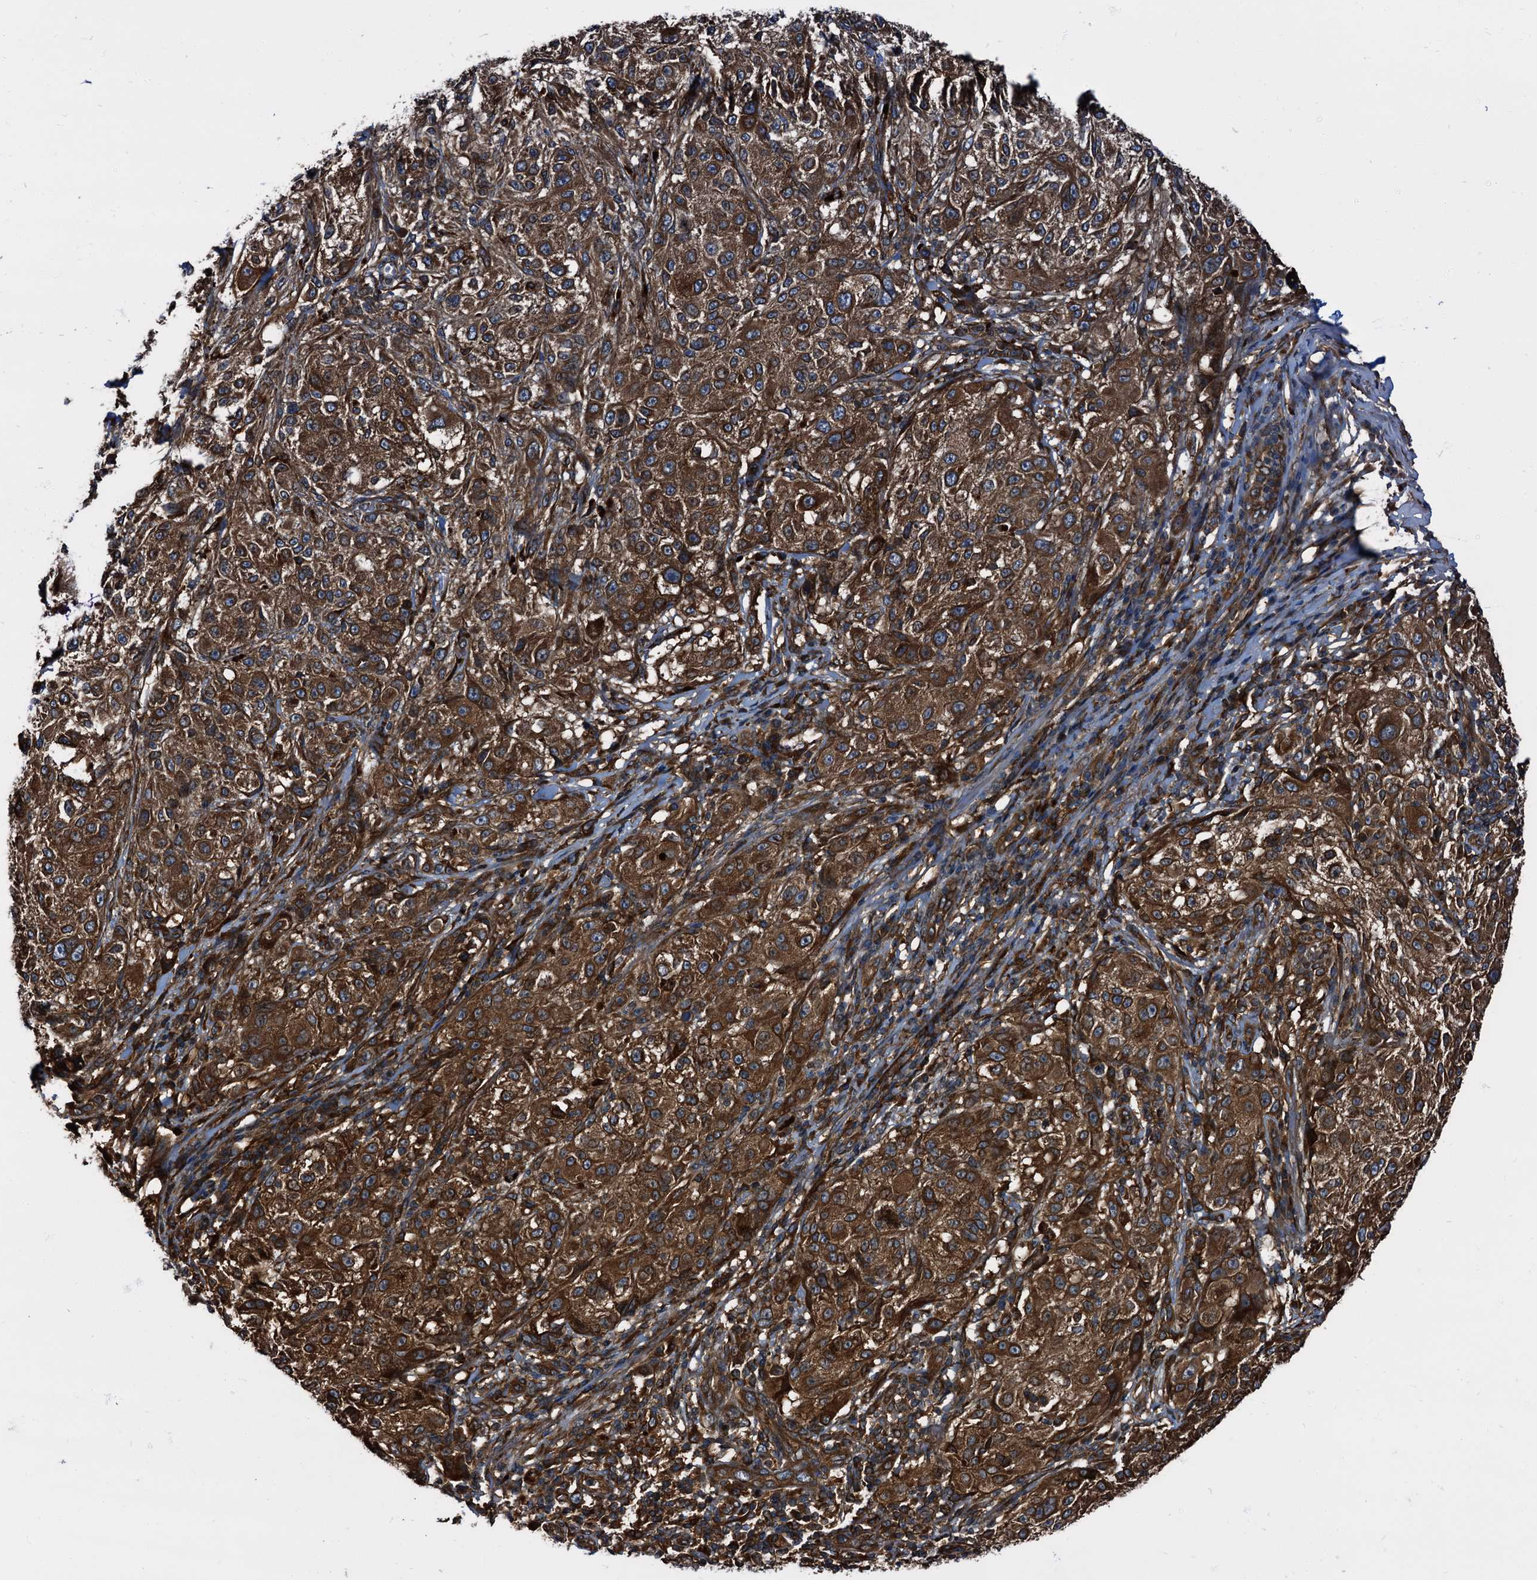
{"staining": {"intensity": "strong", "quantity": ">75%", "location": "cytoplasmic/membranous"}, "tissue": "melanoma", "cell_type": "Tumor cells", "image_type": "cancer", "snomed": [{"axis": "morphology", "description": "Necrosis, NOS"}, {"axis": "morphology", "description": "Malignant melanoma, NOS"}, {"axis": "topography", "description": "Skin"}], "caption": "A brown stain highlights strong cytoplasmic/membranous positivity of a protein in human malignant melanoma tumor cells. The staining was performed using DAB to visualize the protein expression in brown, while the nuclei were stained in blue with hematoxylin (Magnification: 20x).", "gene": "PEX5", "patient": {"sex": "female", "age": 87}}